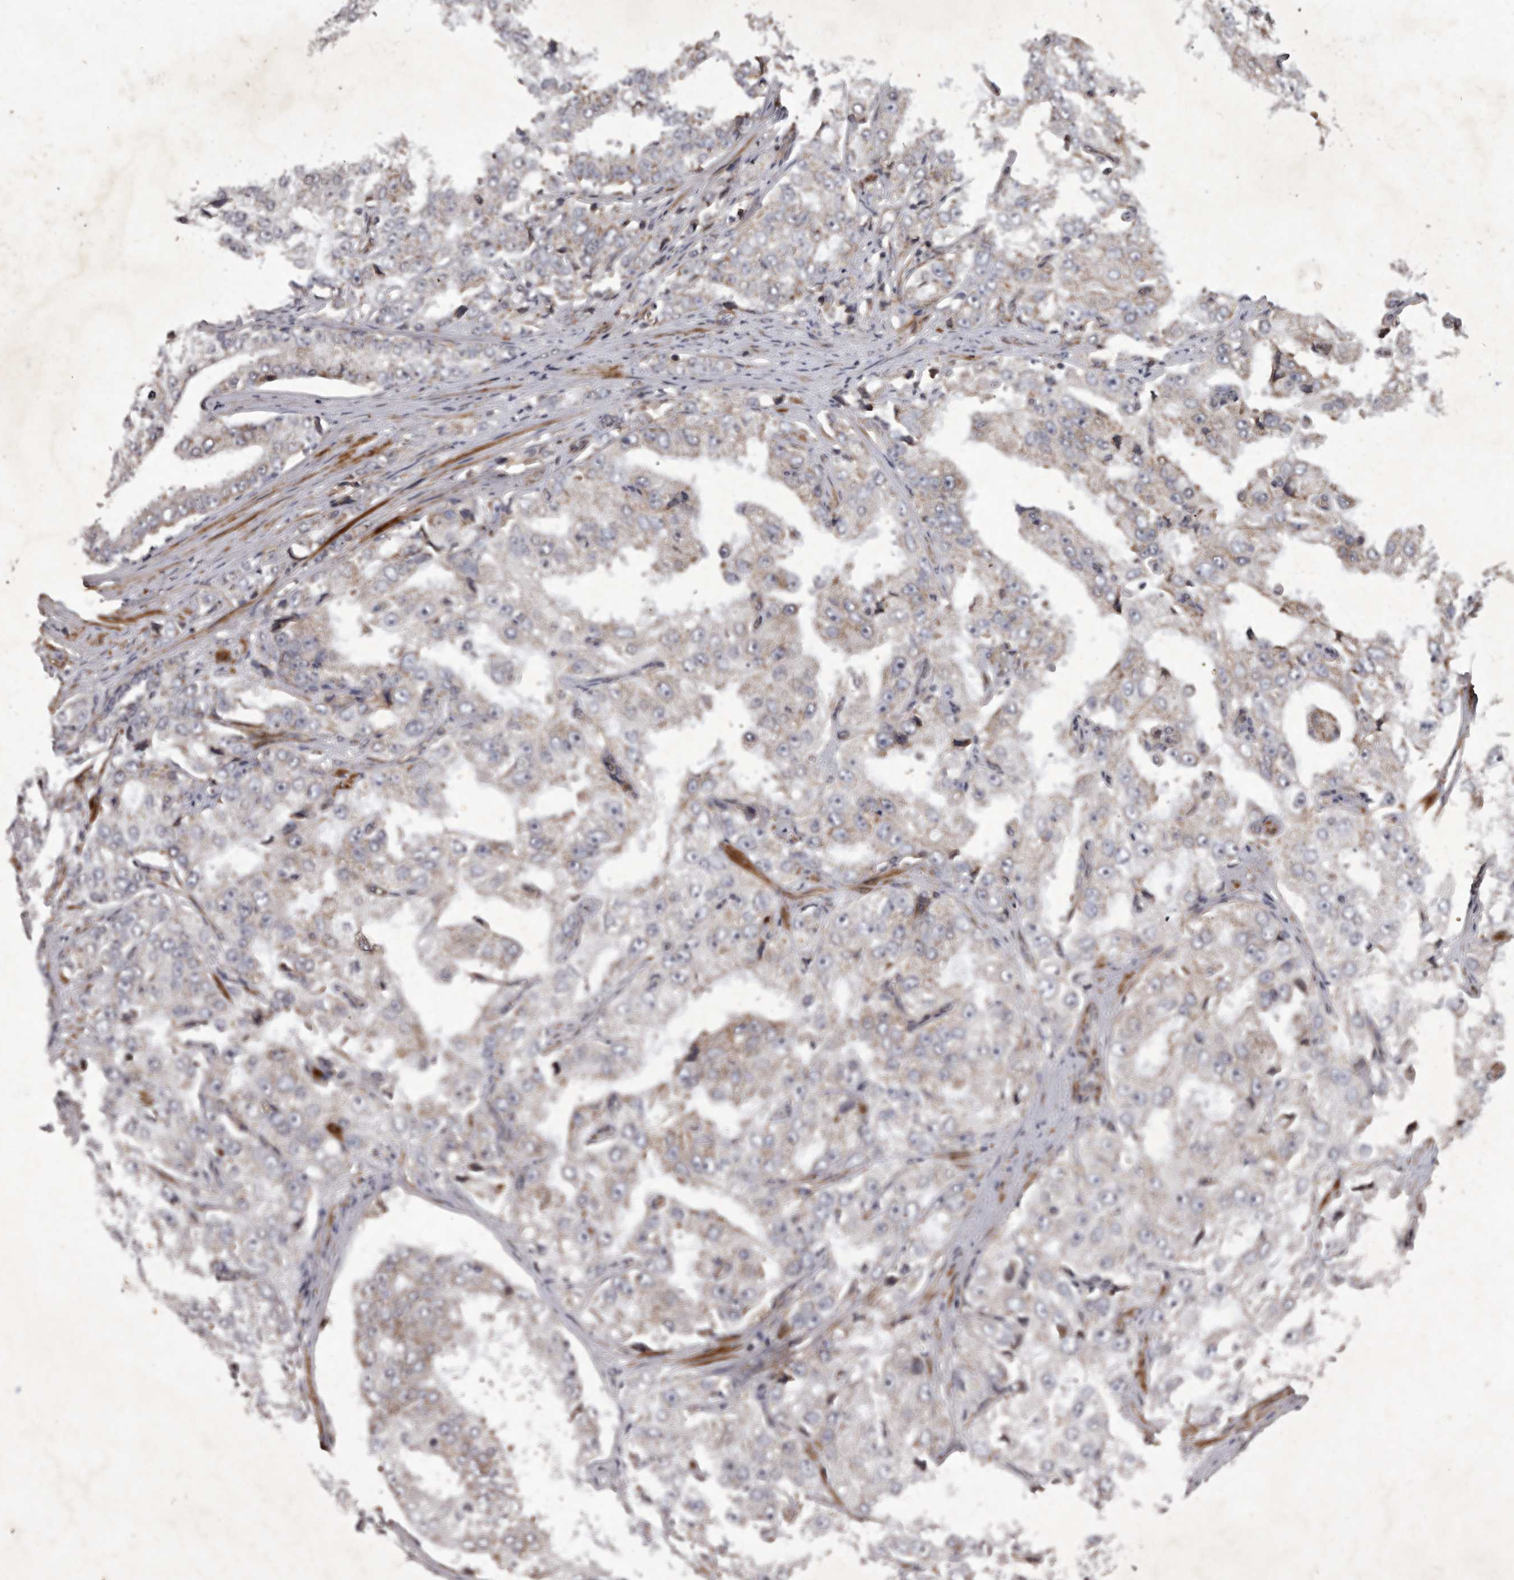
{"staining": {"intensity": "weak", "quantity": "25%-75%", "location": "cytoplasmic/membranous"}, "tissue": "prostate cancer", "cell_type": "Tumor cells", "image_type": "cancer", "snomed": [{"axis": "morphology", "description": "Adenocarcinoma, High grade"}, {"axis": "topography", "description": "Prostate"}], "caption": "High-power microscopy captured an IHC photomicrograph of prostate cancer (high-grade adenocarcinoma), revealing weak cytoplasmic/membranous expression in approximately 25%-75% of tumor cells.", "gene": "MRPS15", "patient": {"sex": "male", "age": 58}}